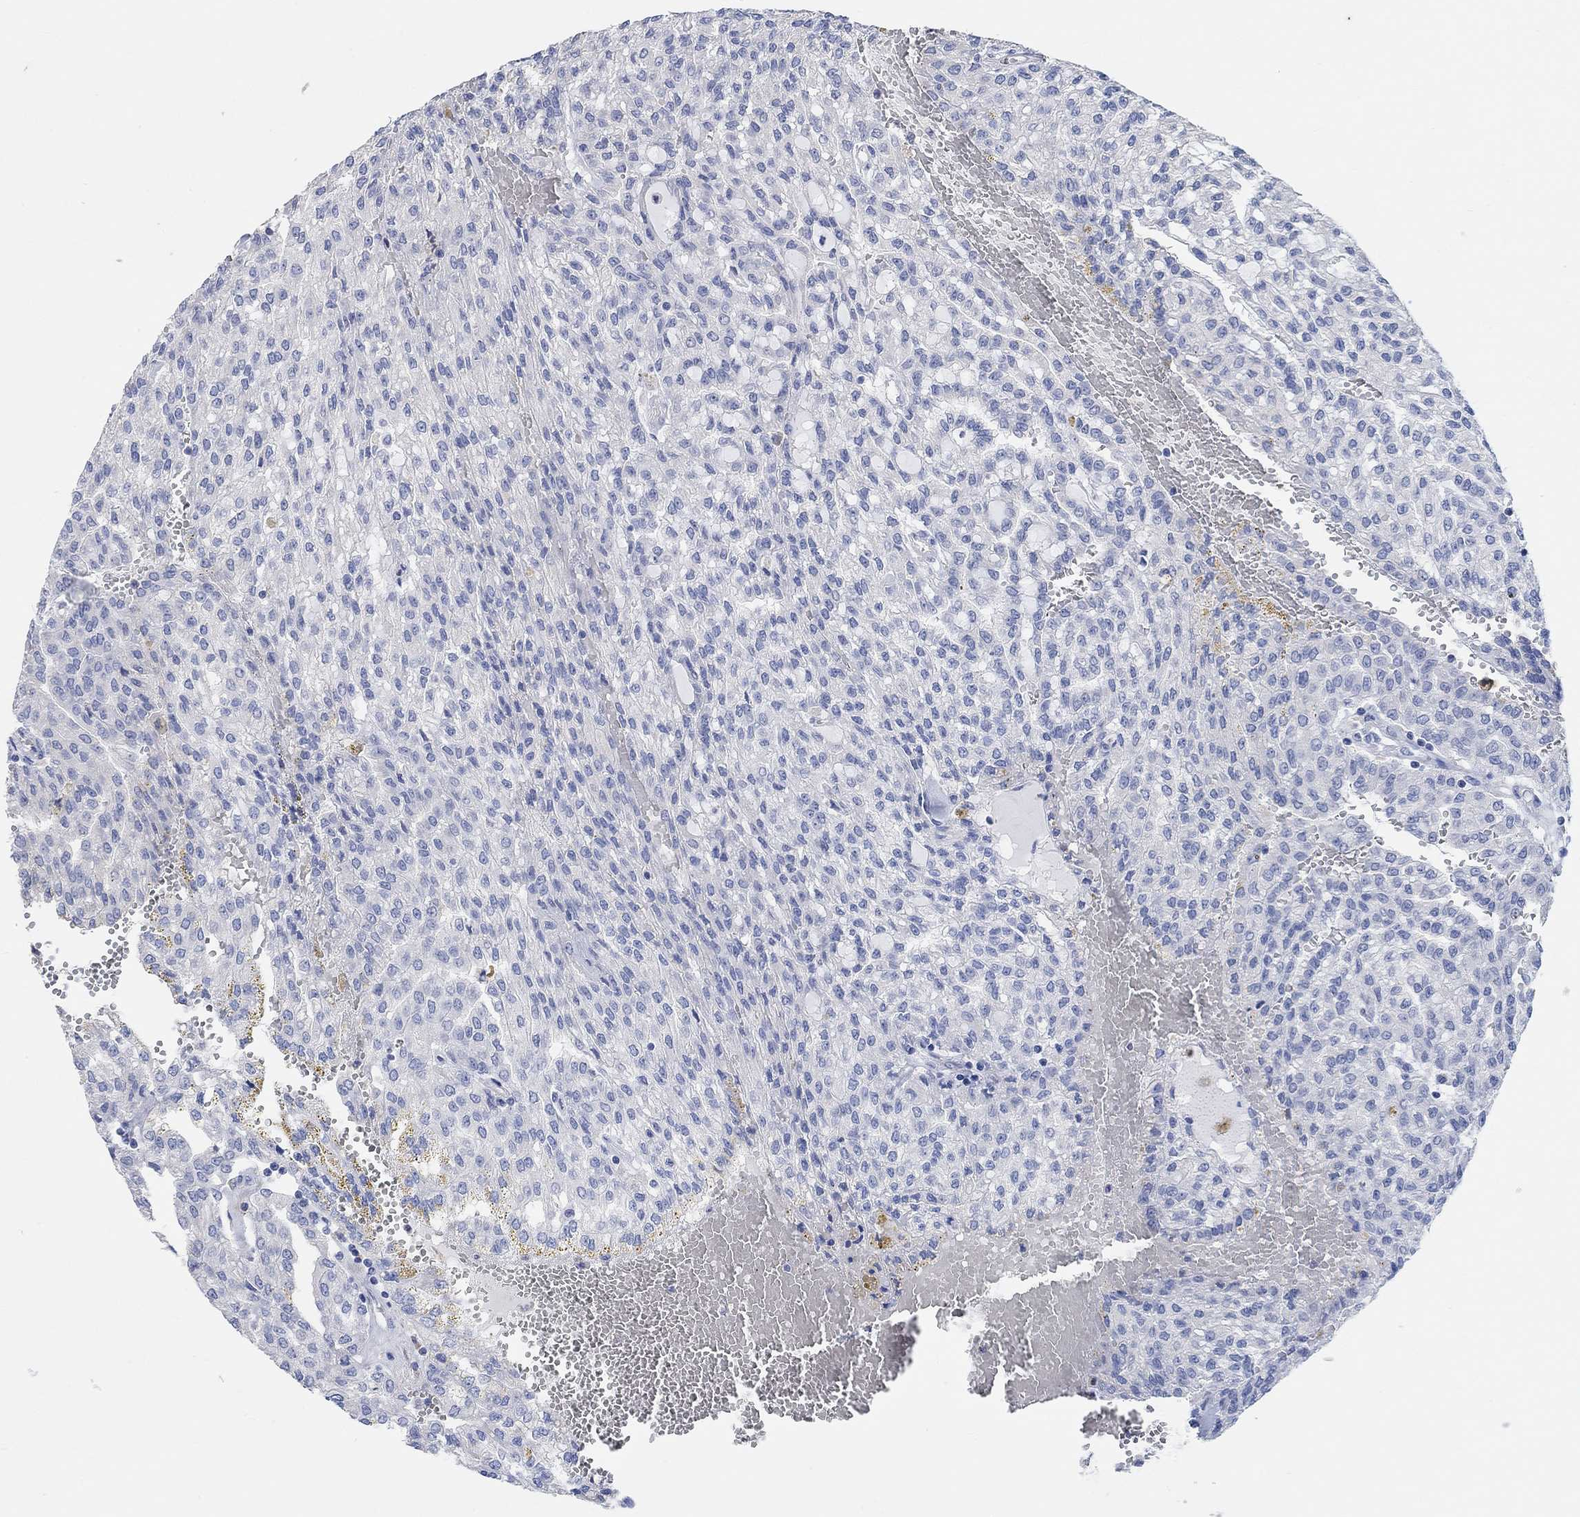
{"staining": {"intensity": "negative", "quantity": "none", "location": "none"}, "tissue": "renal cancer", "cell_type": "Tumor cells", "image_type": "cancer", "snomed": [{"axis": "morphology", "description": "Adenocarcinoma, NOS"}, {"axis": "topography", "description": "Kidney"}], "caption": "Micrograph shows no protein expression in tumor cells of adenocarcinoma (renal) tissue. (Immunohistochemistry (ihc), brightfield microscopy, high magnification).", "gene": "NLRP14", "patient": {"sex": "male", "age": 63}}